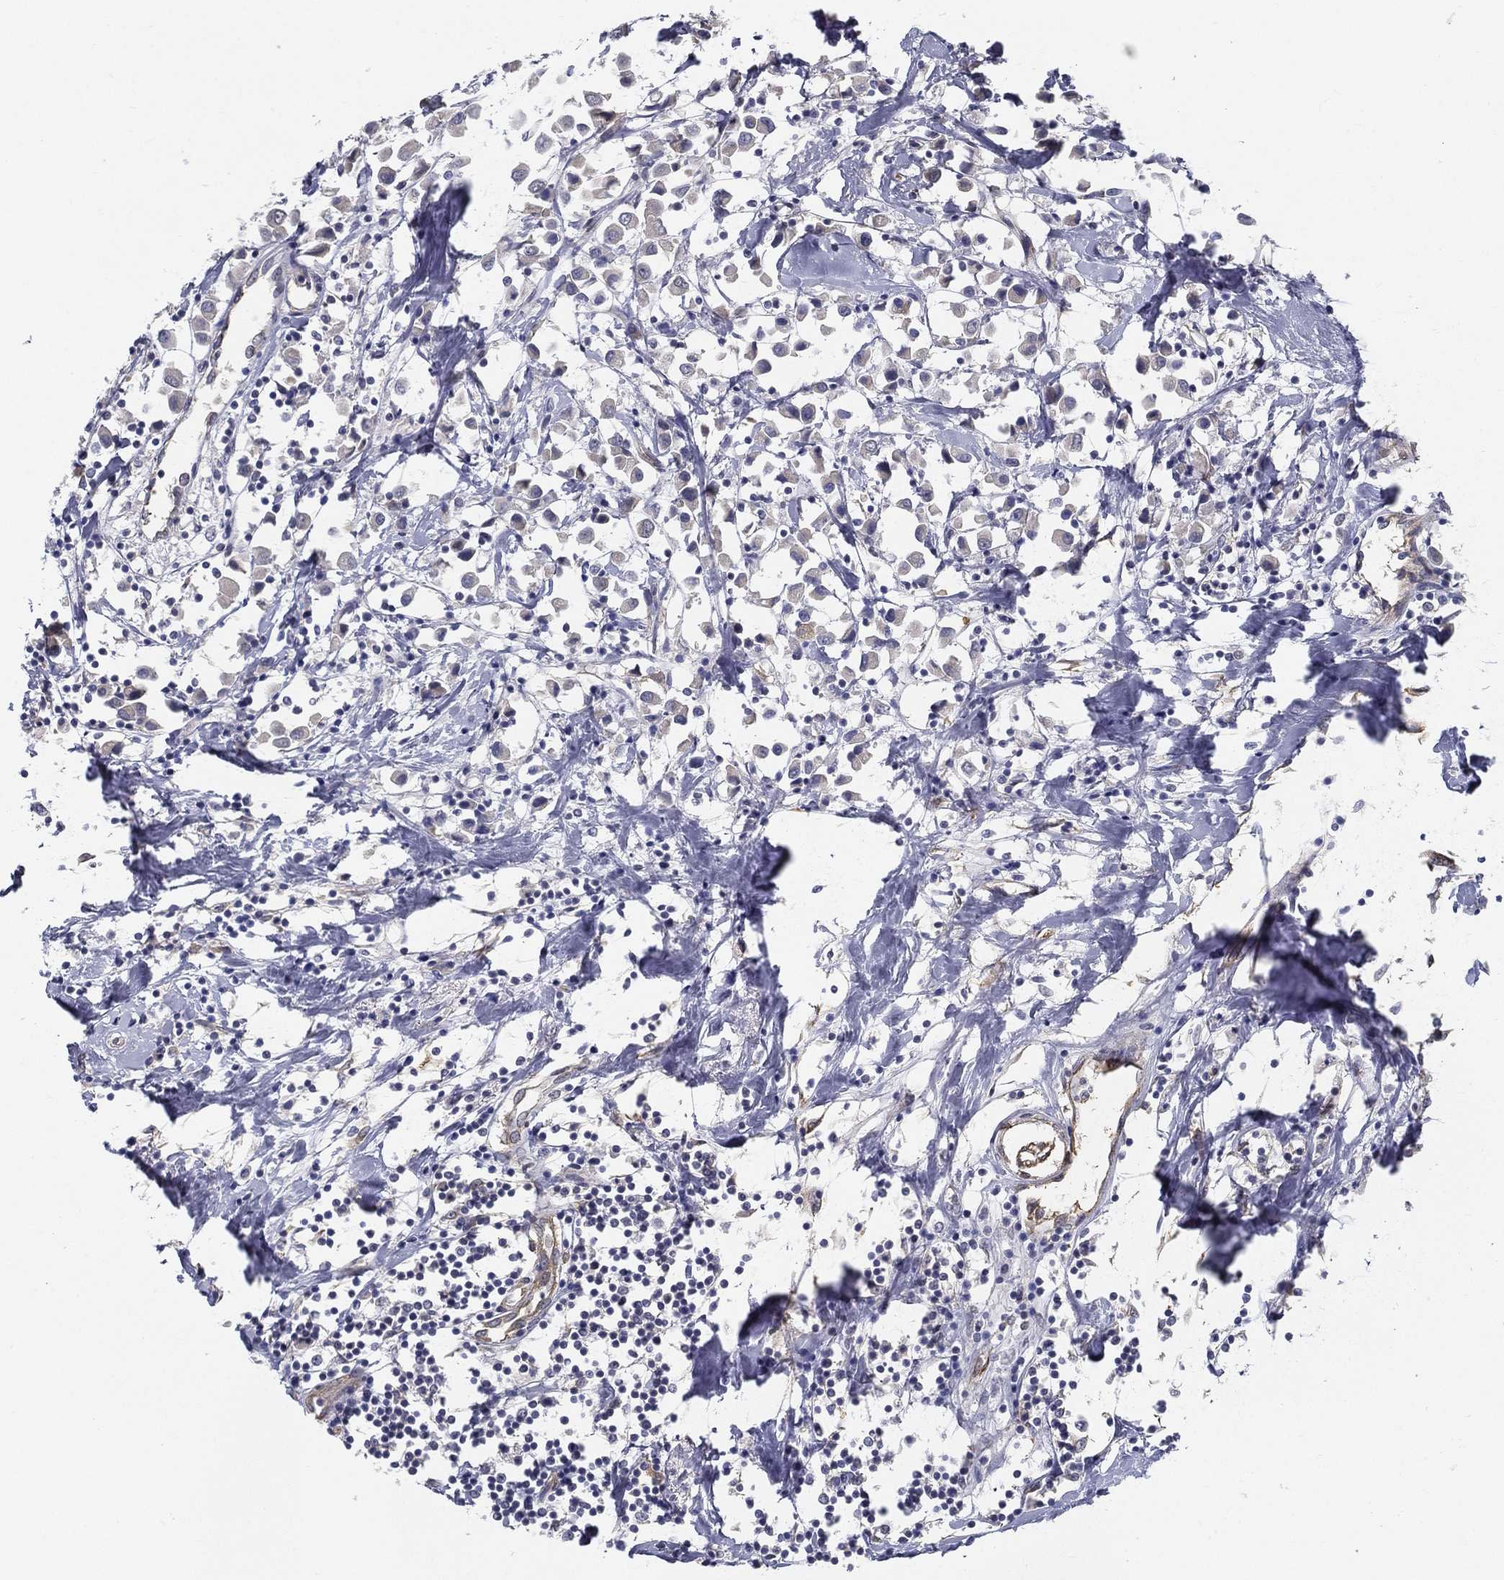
{"staining": {"intensity": "negative", "quantity": "none", "location": "none"}, "tissue": "breast cancer", "cell_type": "Tumor cells", "image_type": "cancer", "snomed": [{"axis": "morphology", "description": "Duct carcinoma"}, {"axis": "topography", "description": "Breast"}], "caption": "Immunohistochemistry (IHC) photomicrograph of intraductal carcinoma (breast) stained for a protein (brown), which reveals no positivity in tumor cells.", "gene": "LRRC56", "patient": {"sex": "female", "age": 61}}